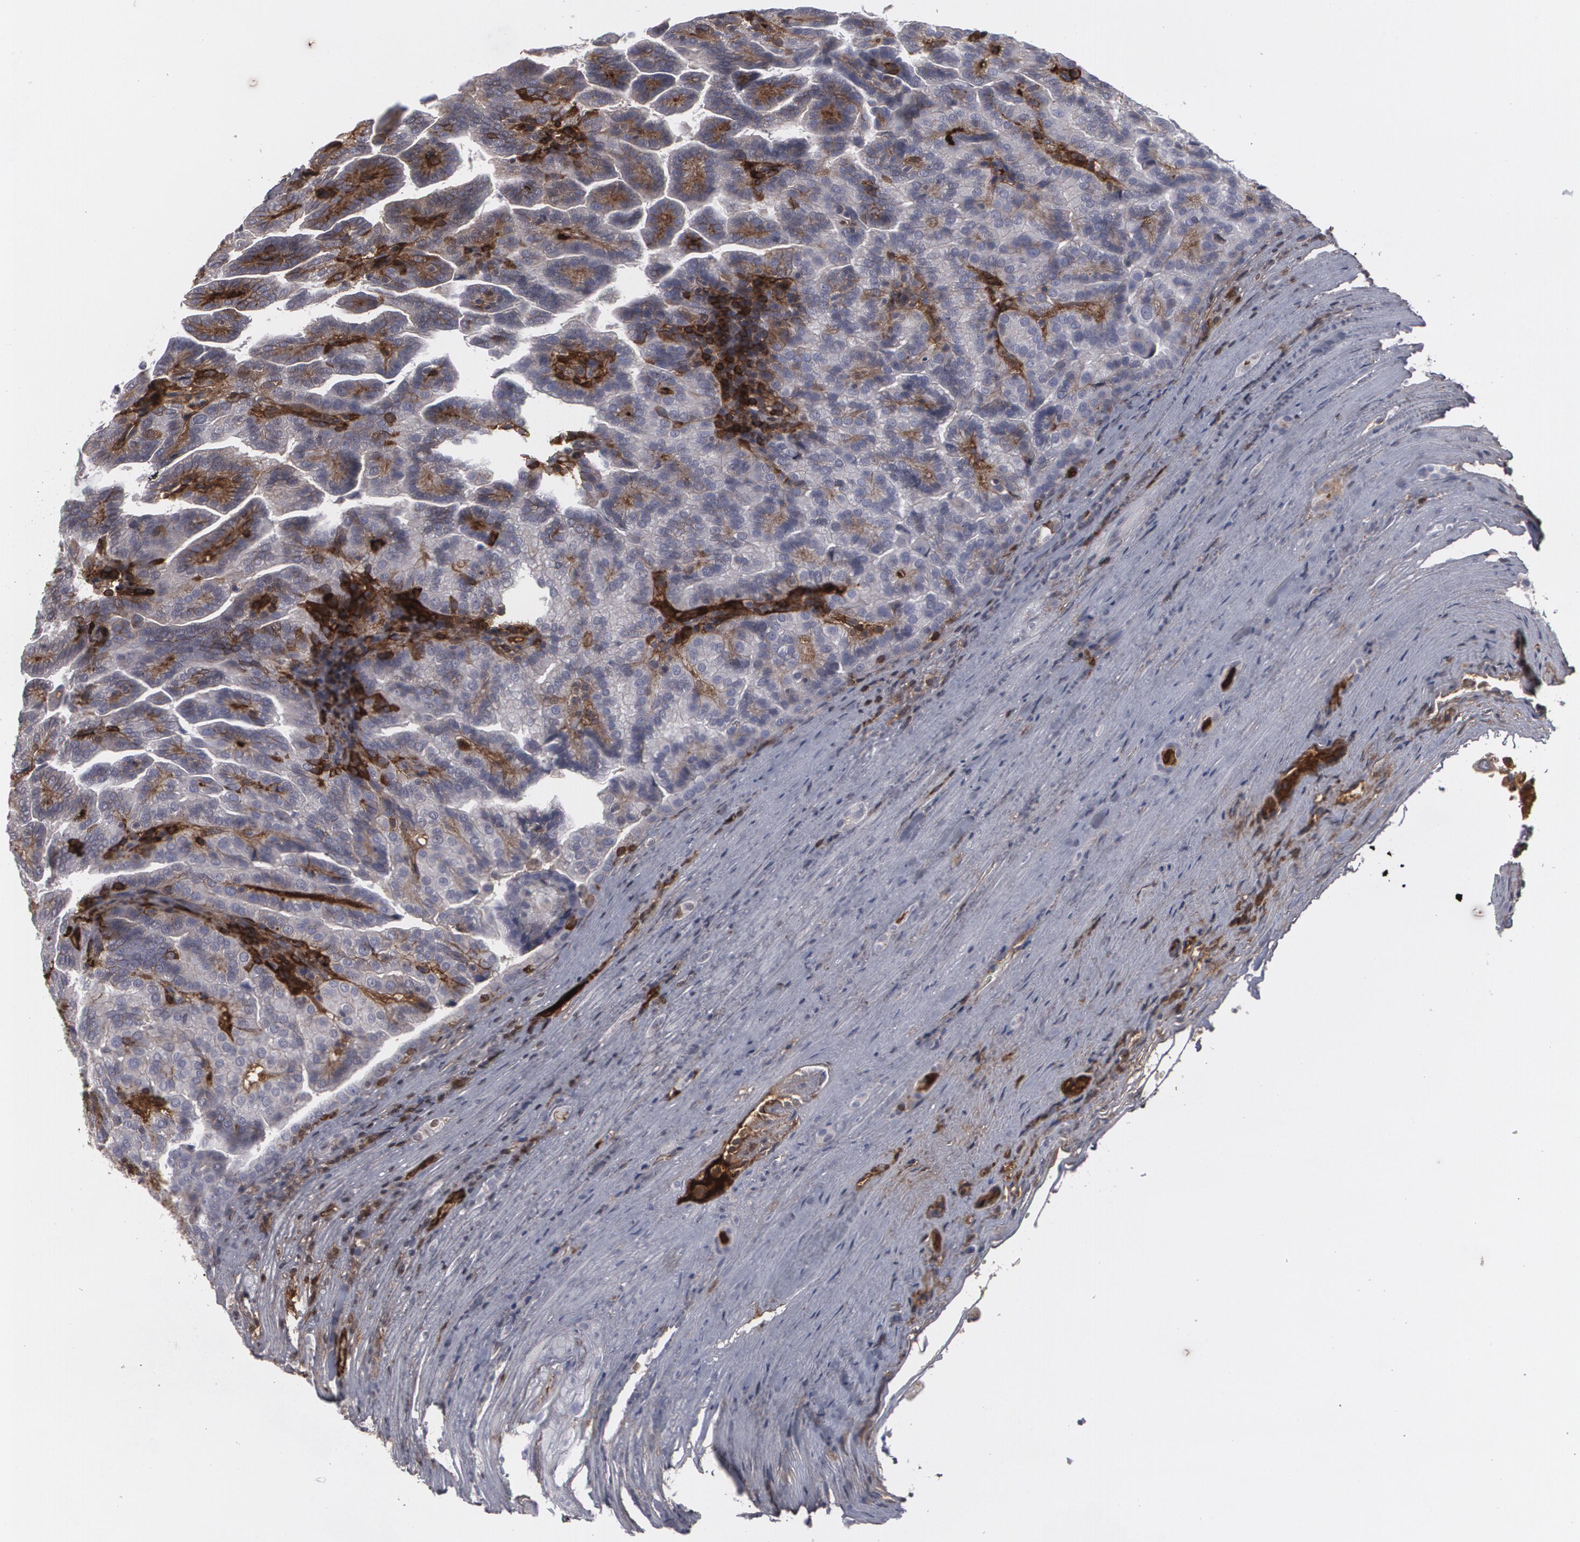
{"staining": {"intensity": "moderate", "quantity": "<25%", "location": "cytoplasmic/membranous"}, "tissue": "renal cancer", "cell_type": "Tumor cells", "image_type": "cancer", "snomed": [{"axis": "morphology", "description": "Adenocarcinoma, NOS"}, {"axis": "topography", "description": "Kidney"}], "caption": "A brown stain labels moderate cytoplasmic/membranous positivity of a protein in adenocarcinoma (renal) tumor cells.", "gene": "LRG1", "patient": {"sex": "male", "age": 61}}